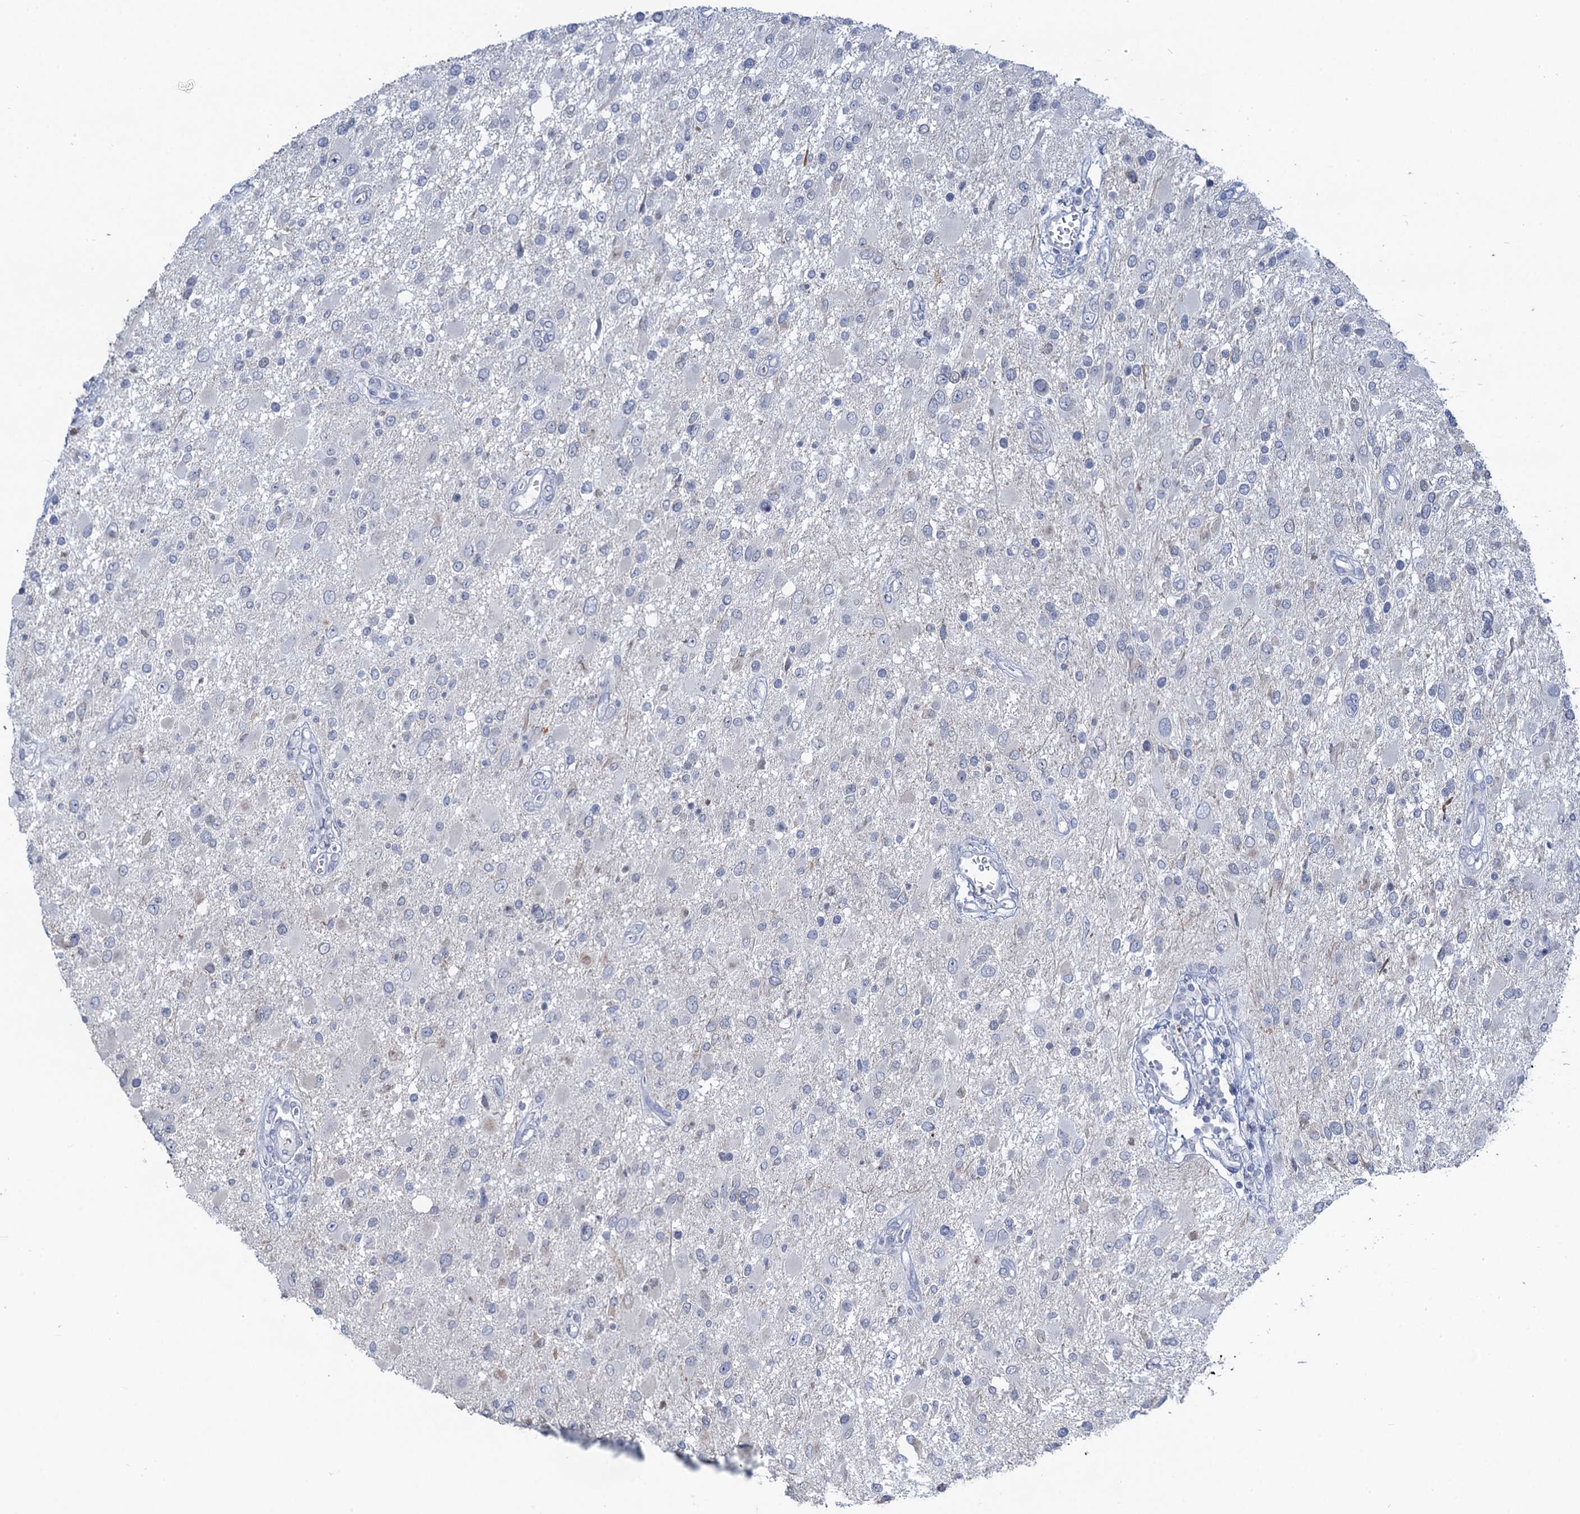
{"staining": {"intensity": "negative", "quantity": "none", "location": "none"}, "tissue": "glioma", "cell_type": "Tumor cells", "image_type": "cancer", "snomed": [{"axis": "morphology", "description": "Glioma, malignant, High grade"}, {"axis": "topography", "description": "Brain"}], "caption": "The IHC micrograph has no significant expression in tumor cells of glioma tissue.", "gene": "TOX3", "patient": {"sex": "male", "age": 53}}